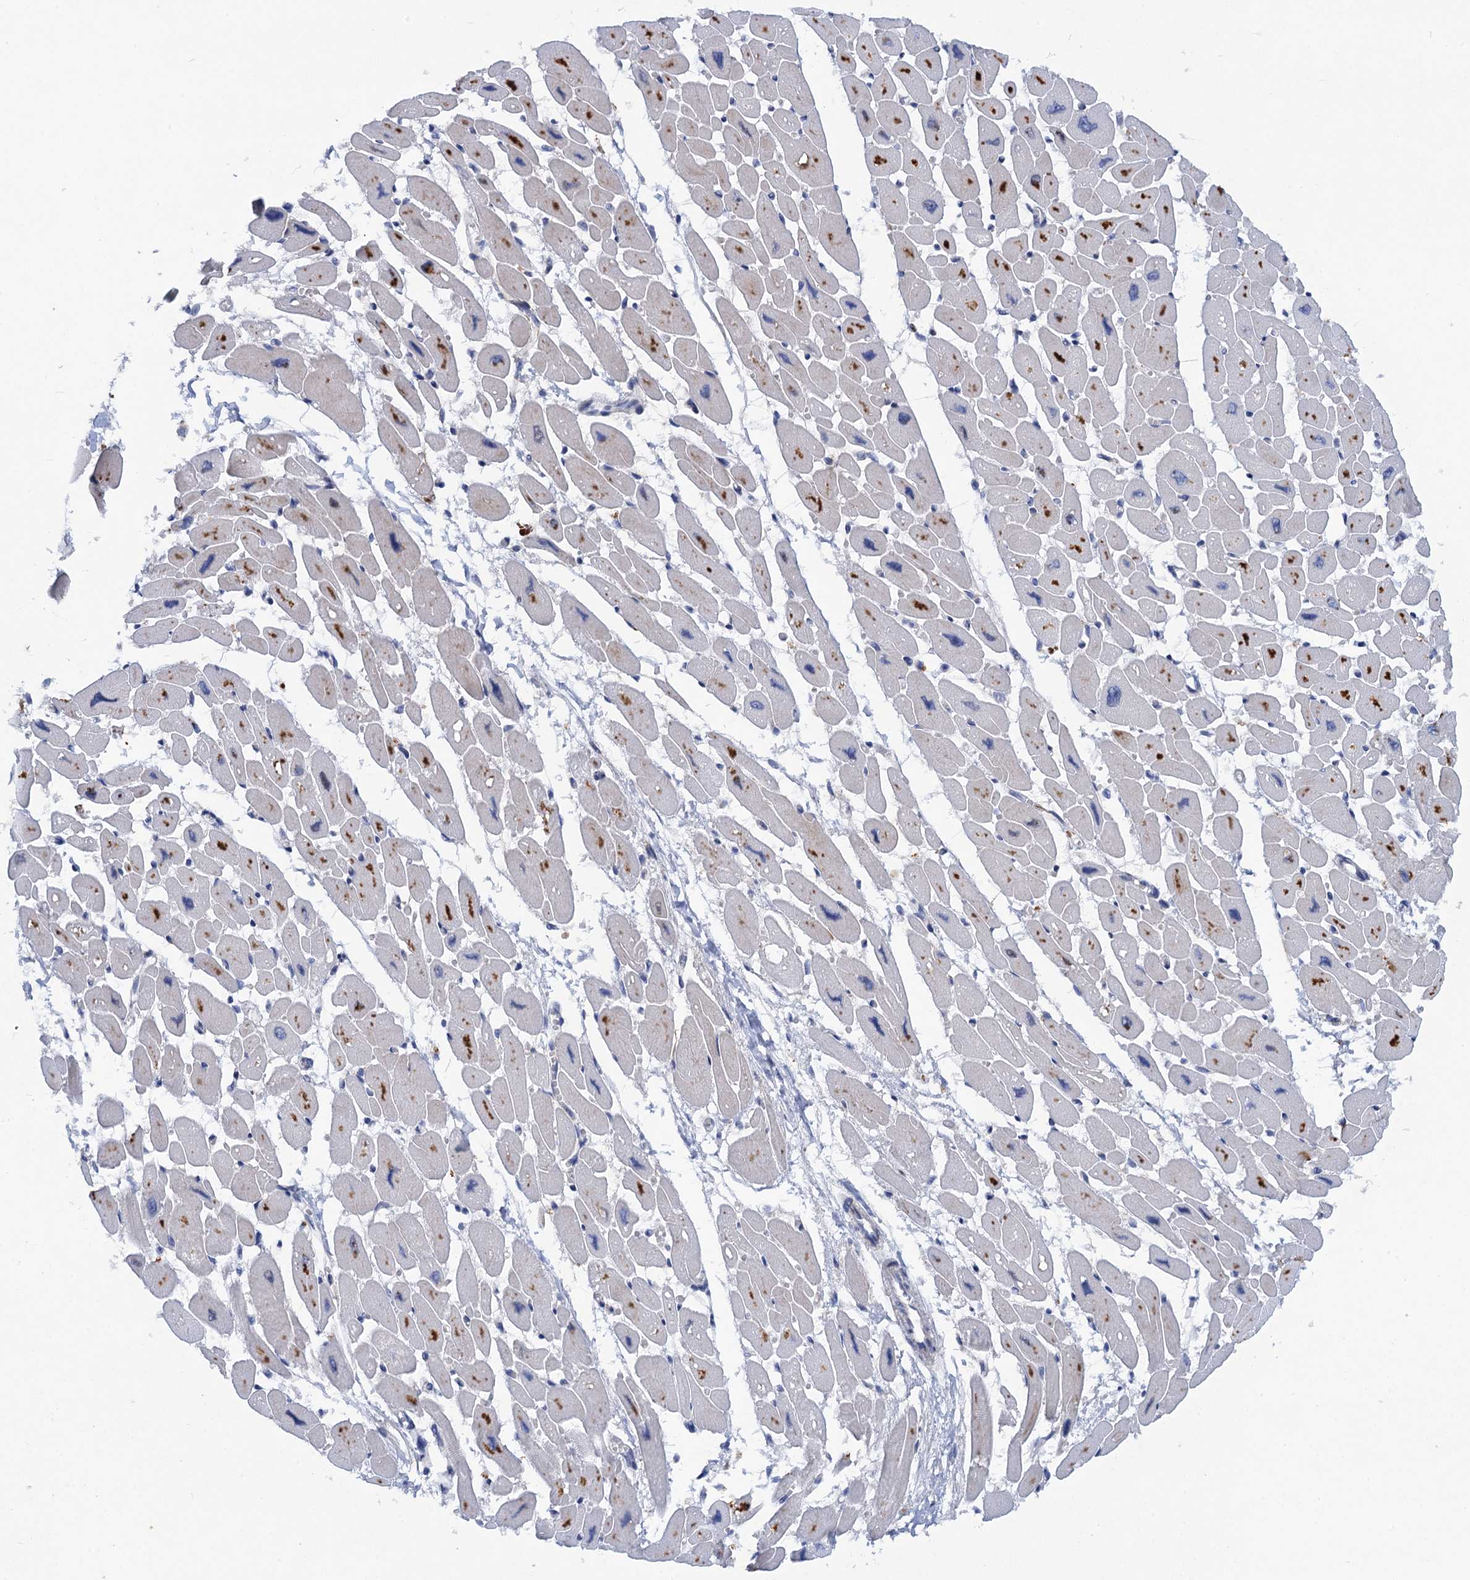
{"staining": {"intensity": "moderate", "quantity": "<25%", "location": "cytoplasmic/membranous"}, "tissue": "heart muscle", "cell_type": "Cardiomyocytes", "image_type": "normal", "snomed": [{"axis": "morphology", "description": "Normal tissue, NOS"}, {"axis": "topography", "description": "Heart"}], "caption": "Protein staining reveals moderate cytoplasmic/membranous staining in about <25% of cardiomyocytes in benign heart muscle.", "gene": "QPCTL", "patient": {"sex": "female", "age": 54}}